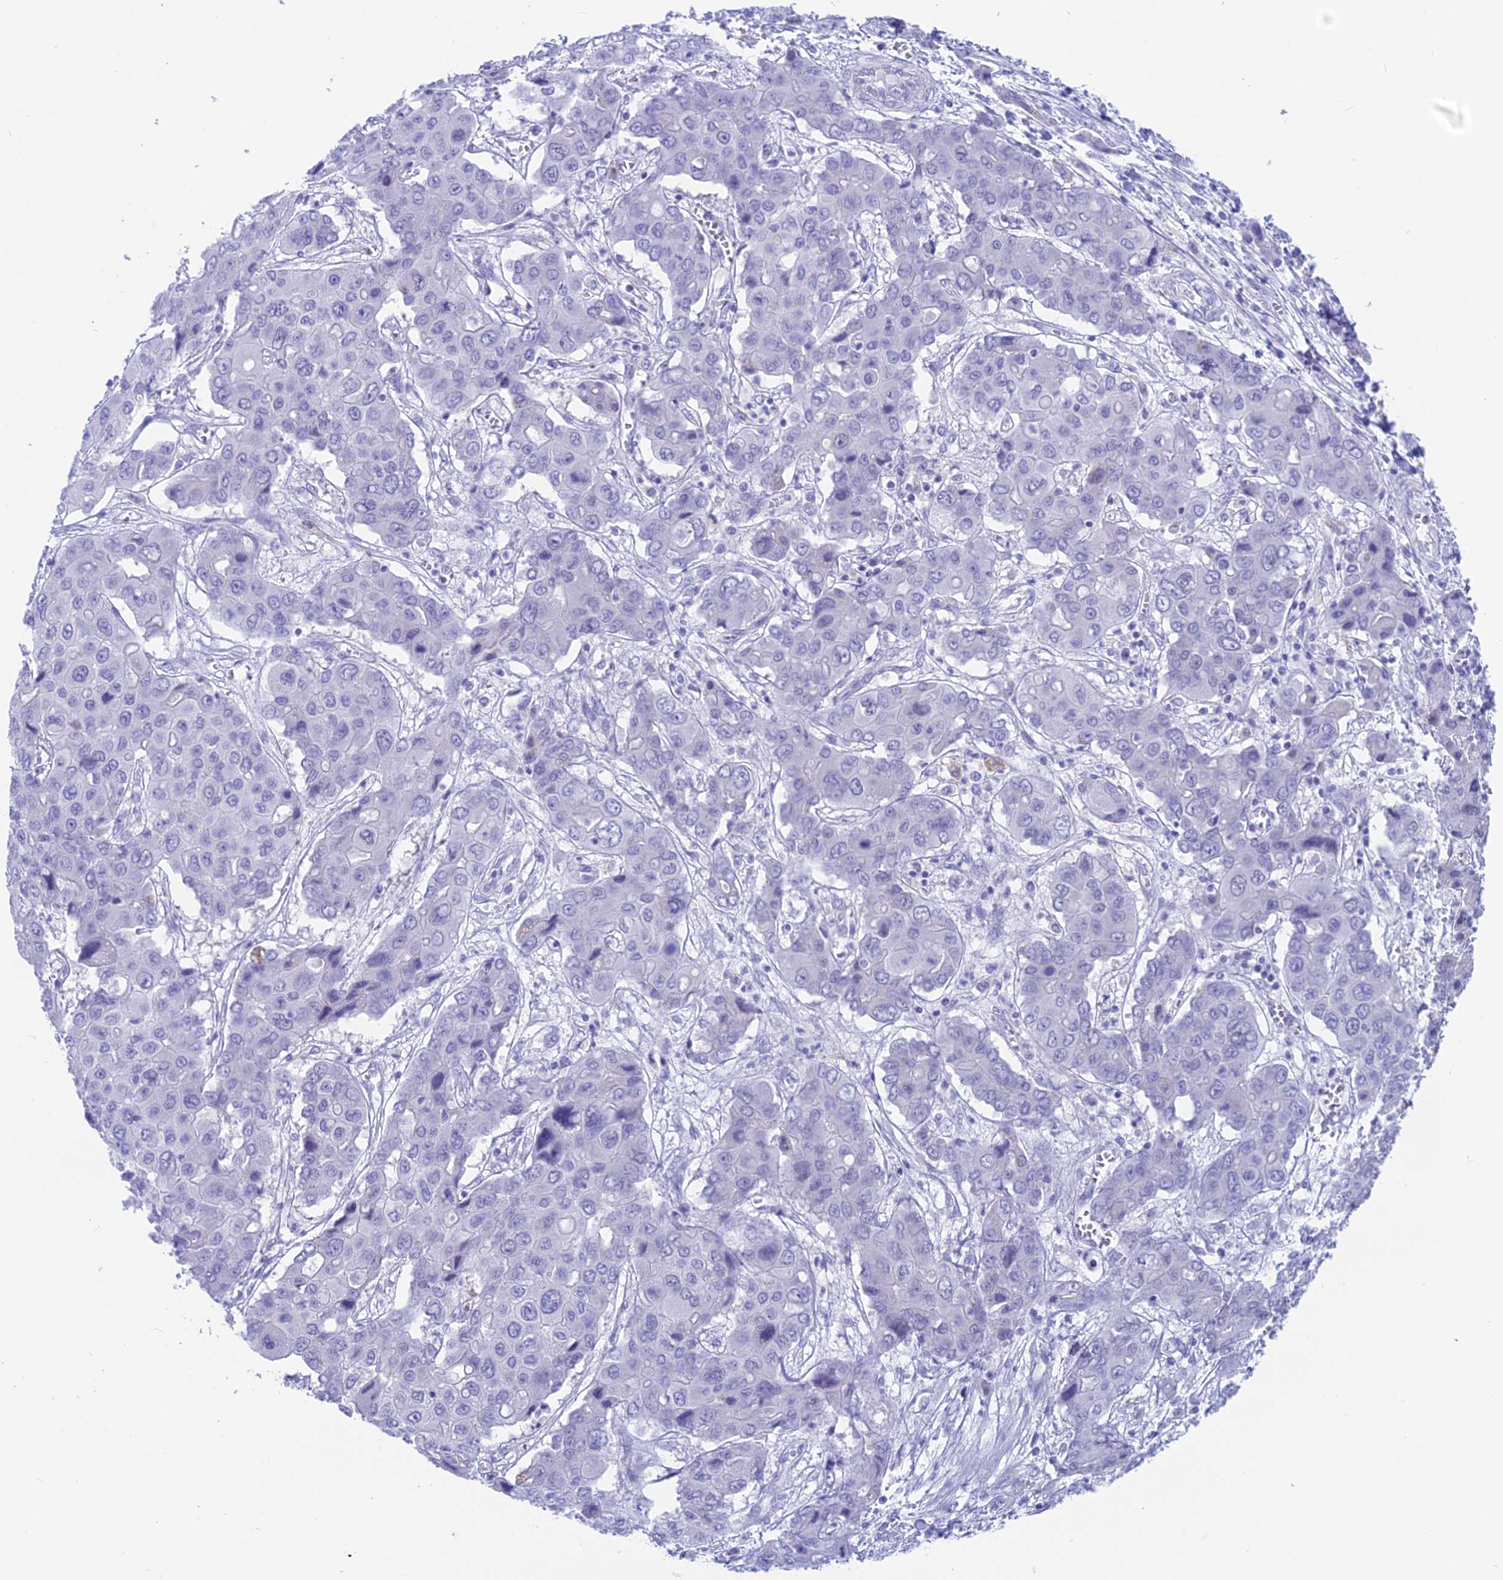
{"staining": {"intensity": "negative", "quantity": "none", "location": "none"}, "tissue": "liver cancer", "cell_type": "Tumor cells", "image_type": "cancer", "snomed": [{"axis": "morphology", "description": "Cholangiocarcinoma"}, {"axis": "topography", "description": "Liver"}], "caption": "Liver cholangiocarcinoma stained for a protein using immunohistochemistry shows no positivity tumor cells.", "gene": "SNTN", "patient": {"sex": "male", "age": 67}}